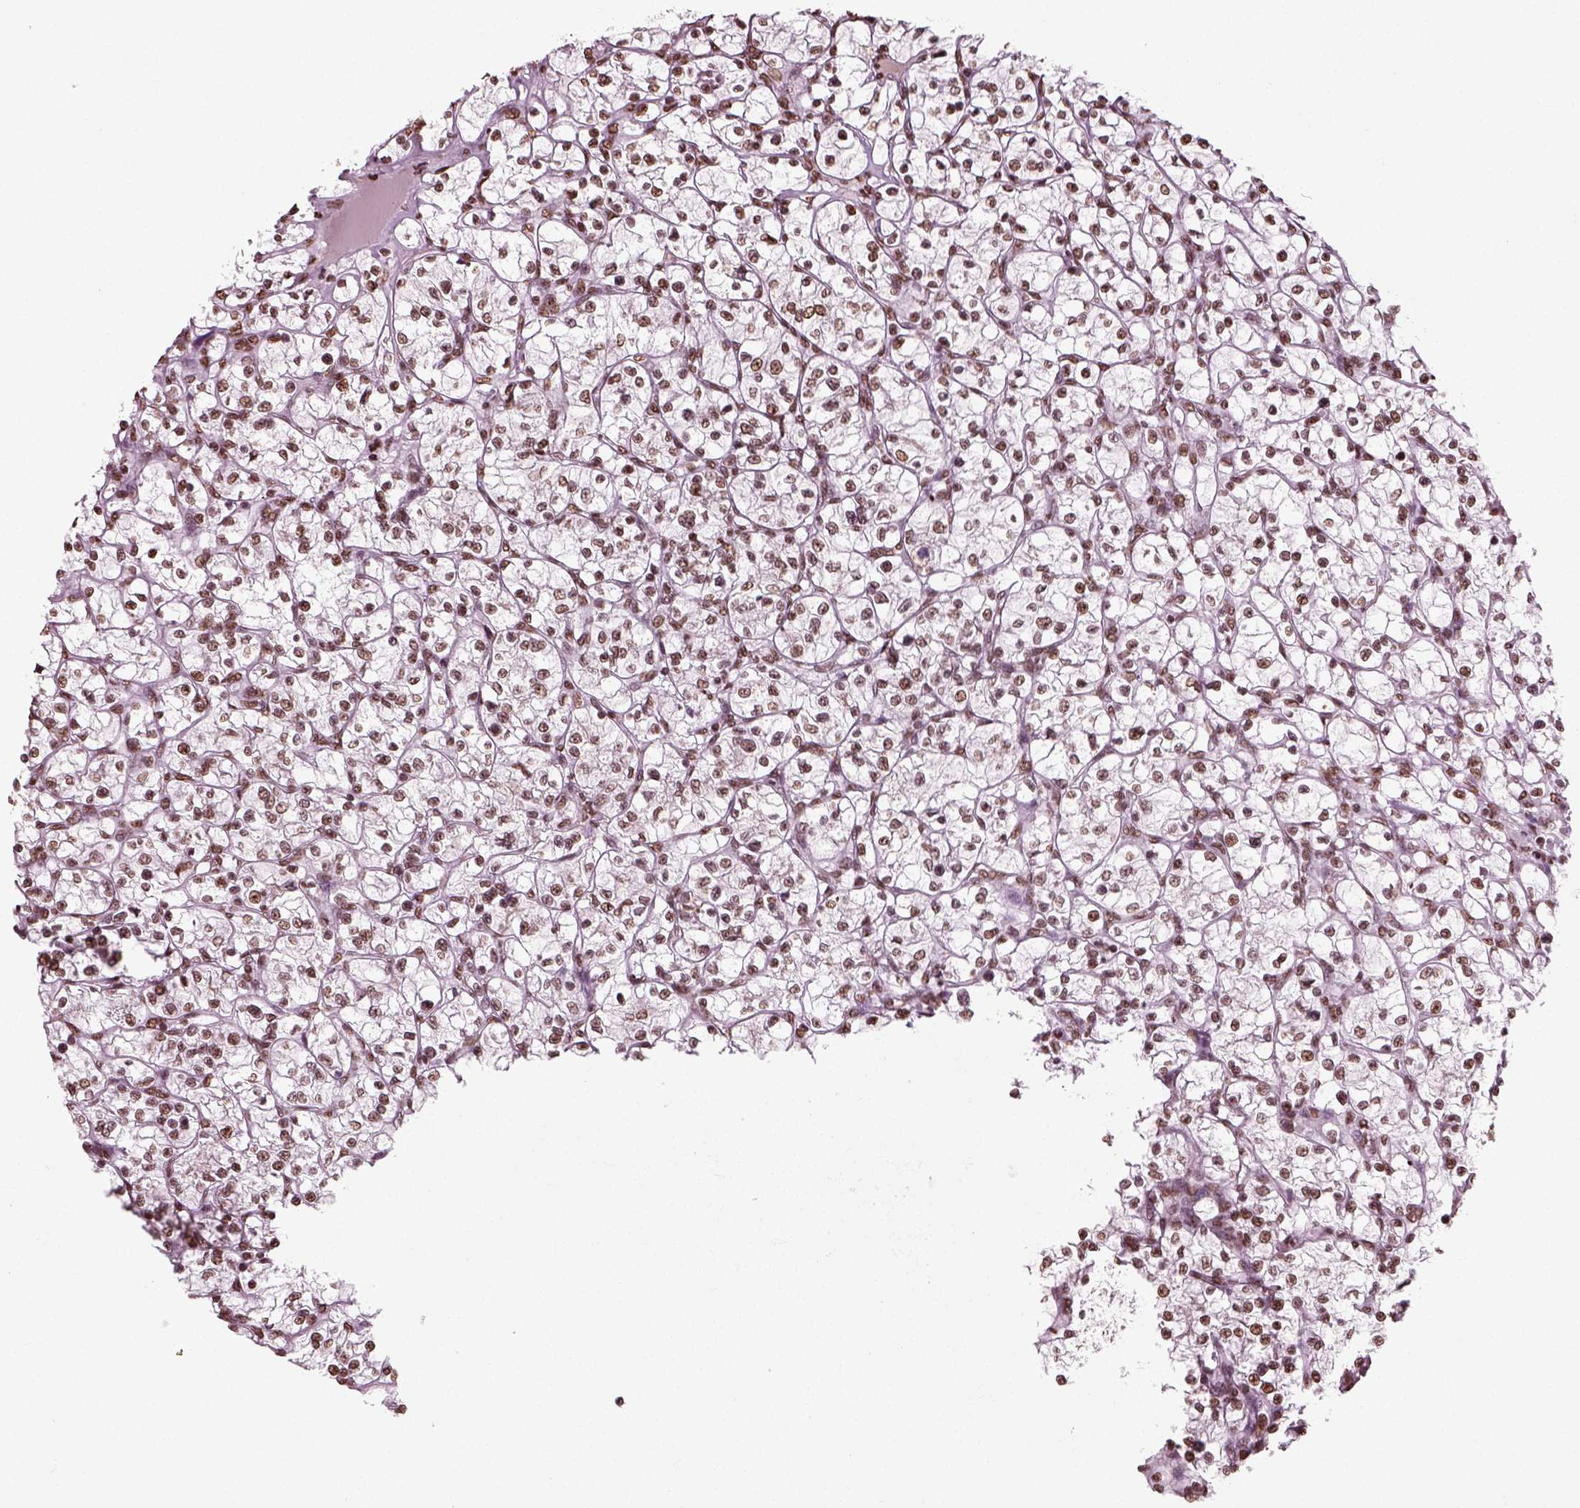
{"staining": {"intensity": "moderate", "quantity": ">75%", "location": "nuclear"}, "tissue": "renal cancer", "cell_type": "Tumor cells", "image_type": "cancer", "snomed": [{"axis": "morphology", "description": "Adenocarcinoma, NOS"}, {"axis": "topography", "description": "Kidney"}], "caption": "Immunohistochemical staining of human adenocarcinoma (renal) demonstrates medium levels of moderate nuclear positivity in approximately >75% of tumor cells.", "gene": "POLR1H", "patient": {"sex": "female", "age": 64}}